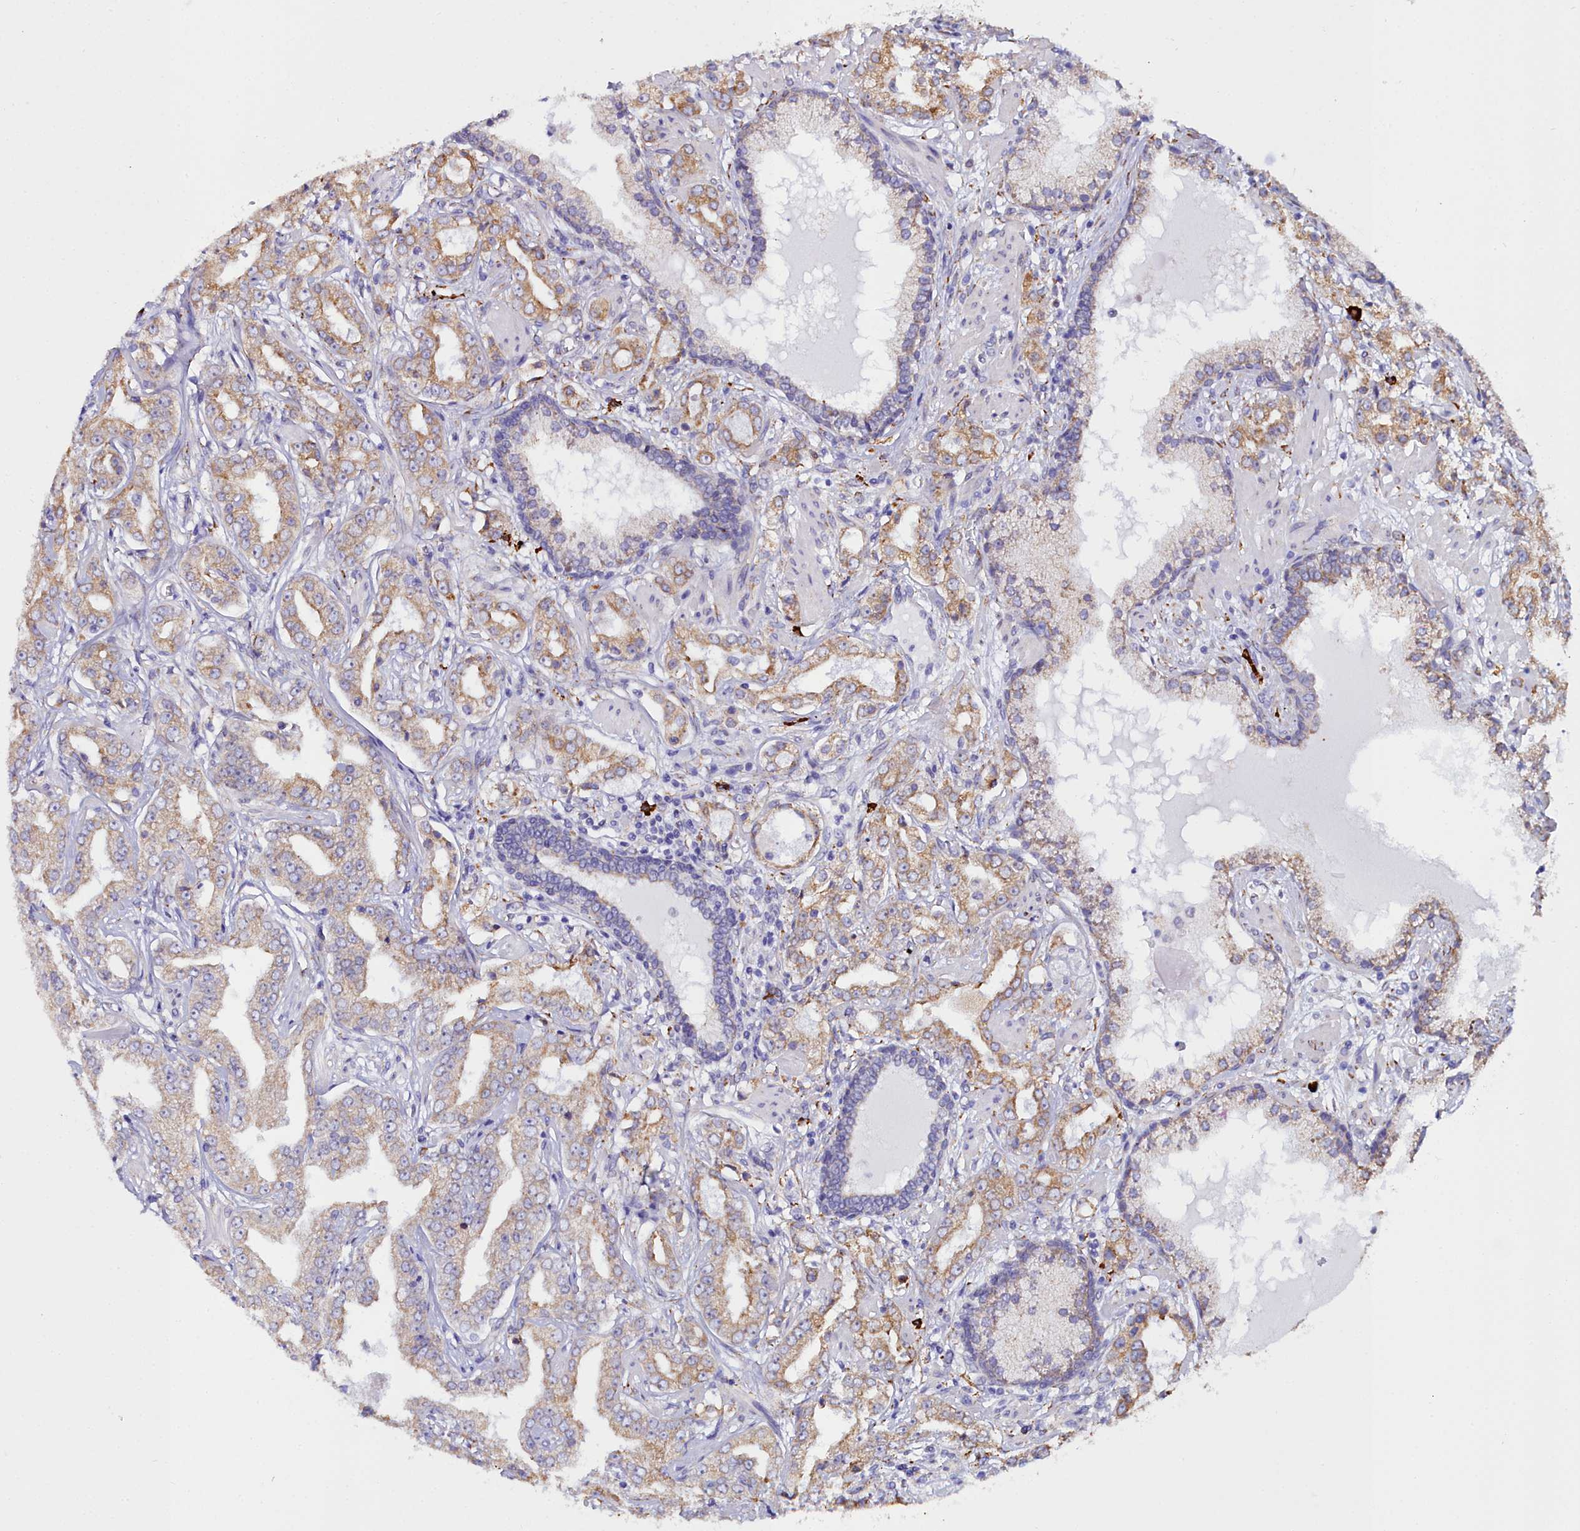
{"staining": {"intensity": "moderate", "quantity": ">75%", "location": "cytoplasmic/membranous"}, "tissue": "prostate cancer", "cell_type": "Tumor cells", "image_type": "cancer", "snomed": [{"axis": "morphology", "description": "Adenocarcinoma, High grade"}, {"axis": "topography", "description": "Prostate"}], "caption": "The immunohistochemical stain highlights moderate cytoplasmic/membranous positivity in tumor cells of prostate cancer tissue.", "gene": "TXNDC5", "patient": {"sex": "male", "age": 63}}